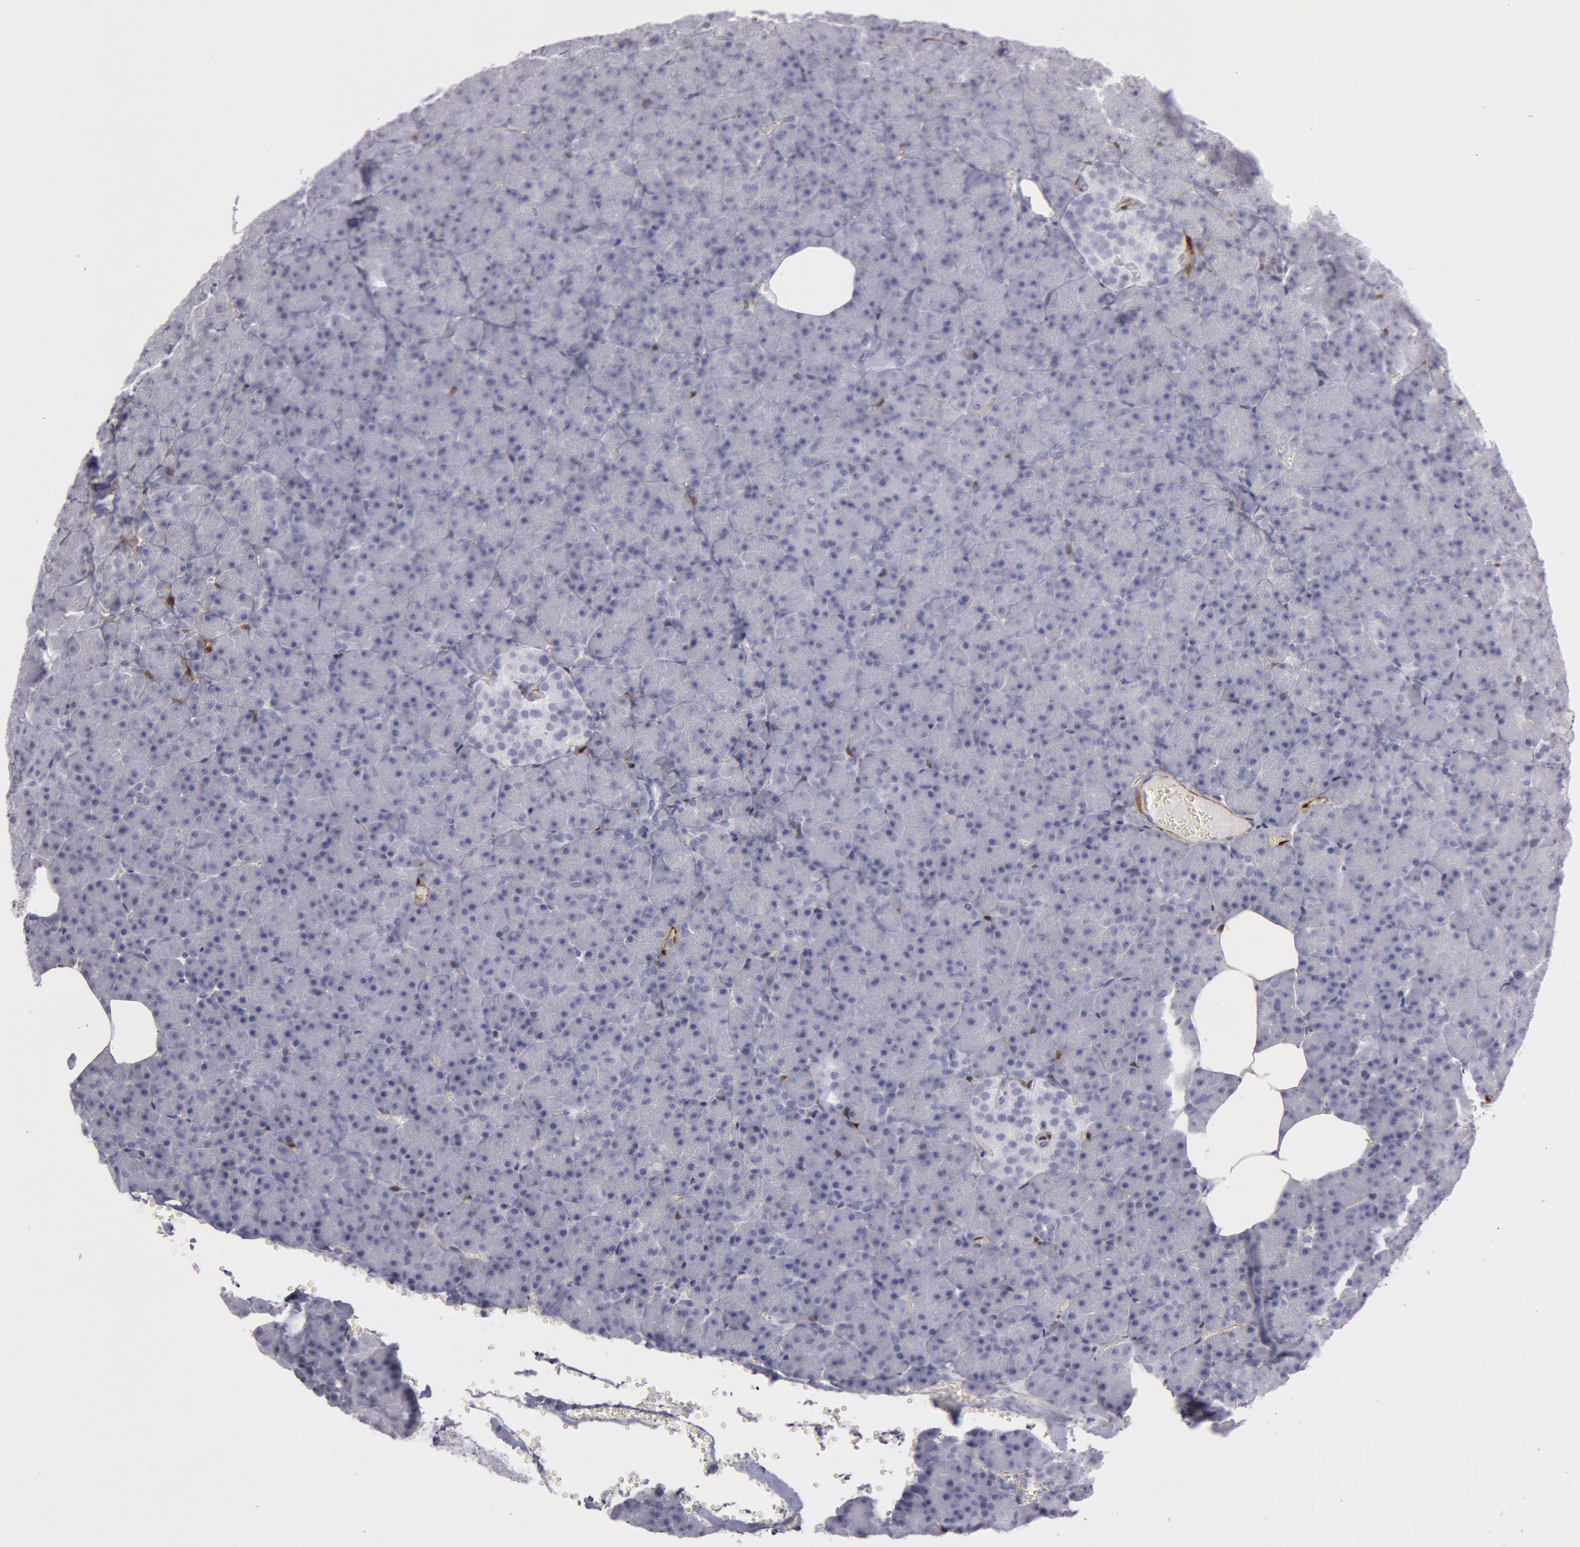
{"staining": {"intensity": "negative", "quantity": "none", "location": "none"}, "tissue": "pancreas", "cell_type": "Exocrine glandular cells", "image_type": "normal", "snomed": [{"axis": "morphology", "description": "Normal tissue, NOS"}, {"axis": "topography", "description": "Pancreas"}], "caption": "This is an immunohistochemistry photomicrograph of normal human pancreas. There is no positivity in exocrine glandular cells.", "gene": "TAGLN", "patient": {"sex": "female", "age": 35}}